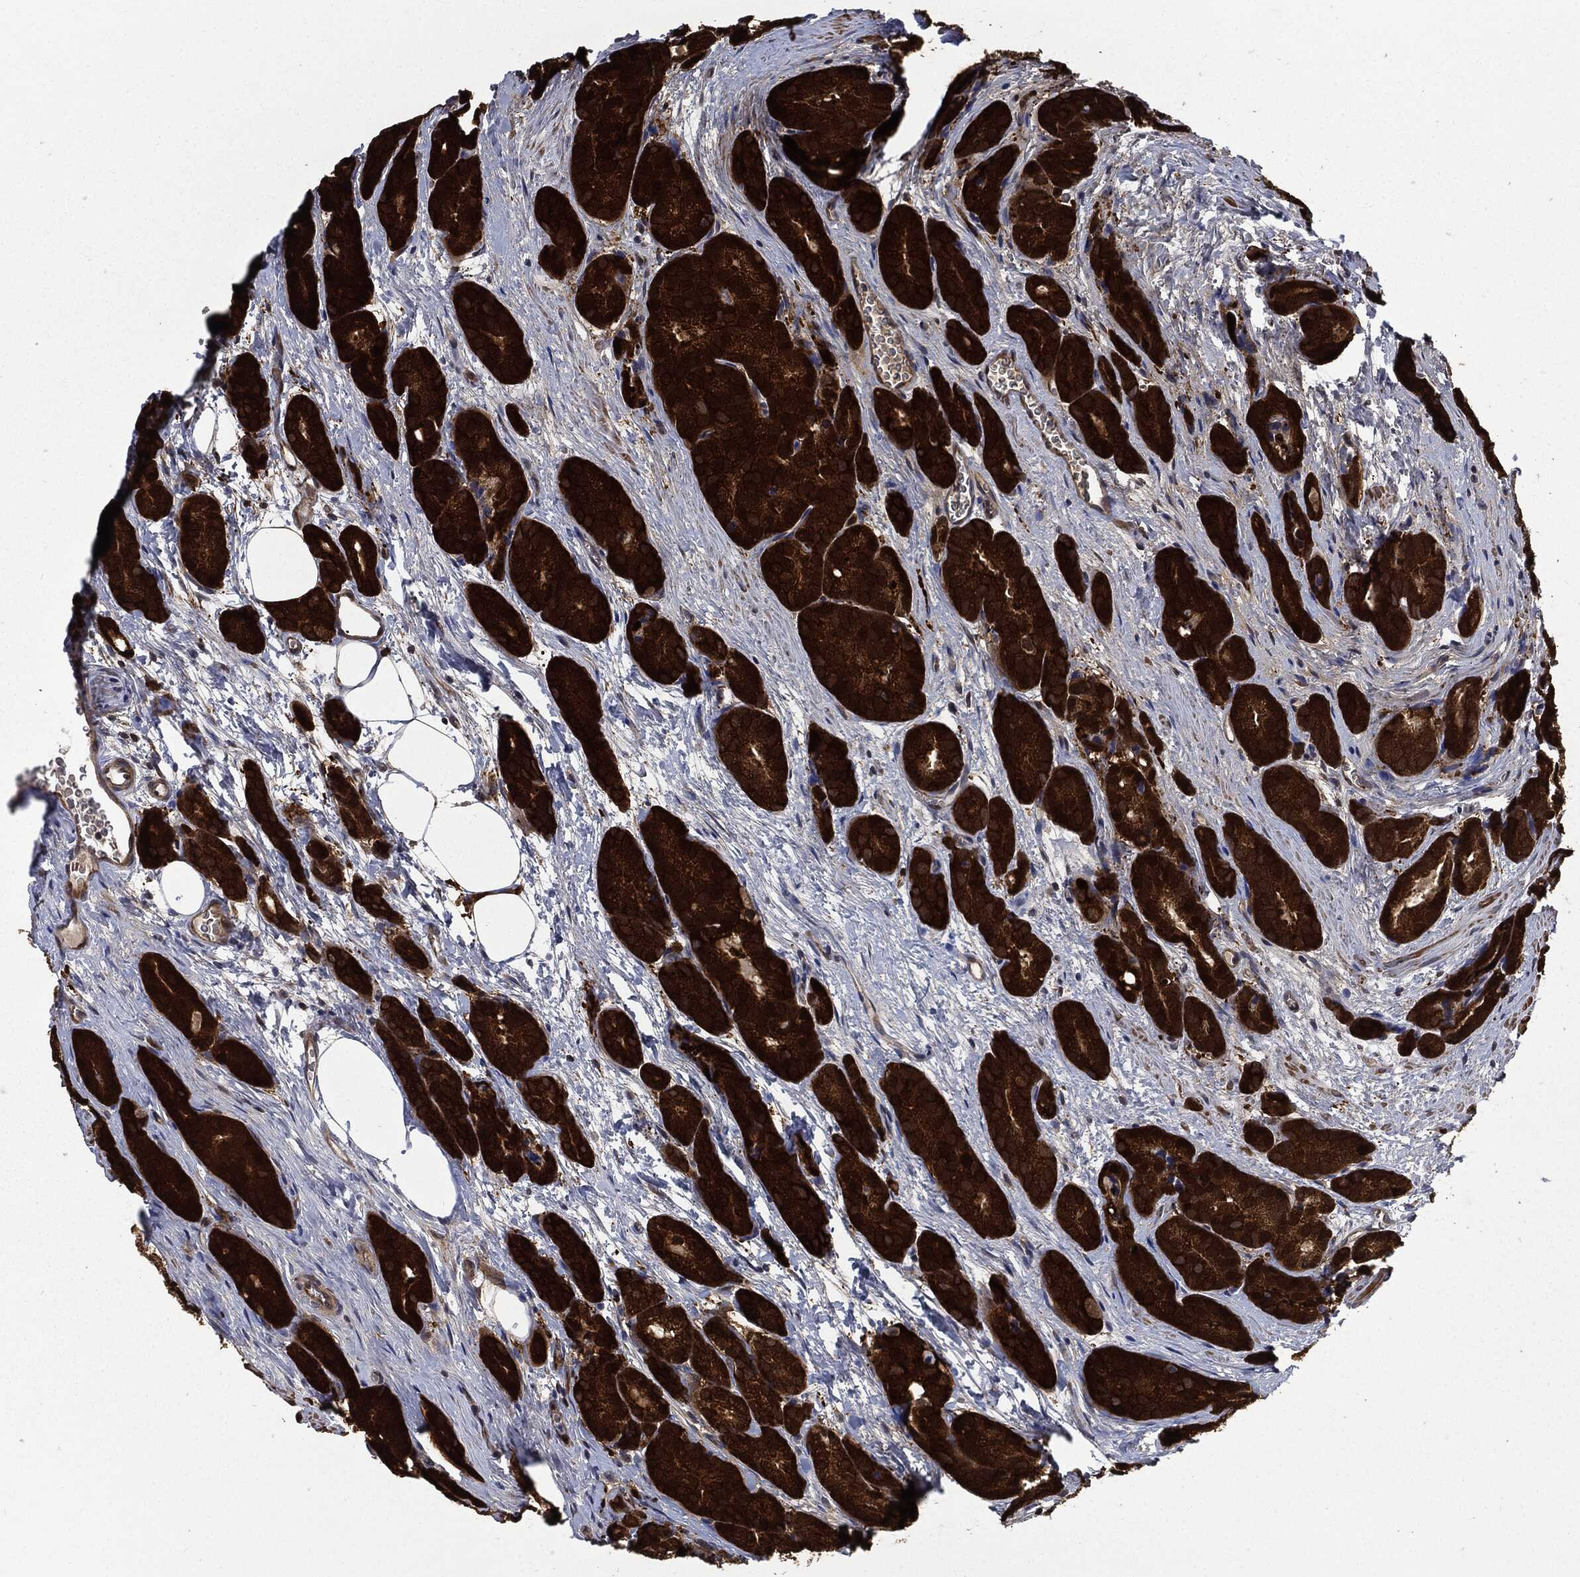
{"staining": {"intensity": "strong", "quantity": ">75%", "location": "cytoplasmic/membranous"}, "tissue": "prostate cancer", "cell_type": "Tumor cells", "image_type": "cancer", "snomed": [{"axis": "morphology", "description": "Adenocarcinoma, NOS"}, {"axis": "topography", "description": "Prostate"}], "caption": "There is high levels of strong cytoplasmic/membranous positivity in tumor cells of prostate adenocarcinoma, as demonstrated by immunohistochemical staining (brown color).", "gene": "PRDX2", "patient": {"sex": "male", "age": 71}}